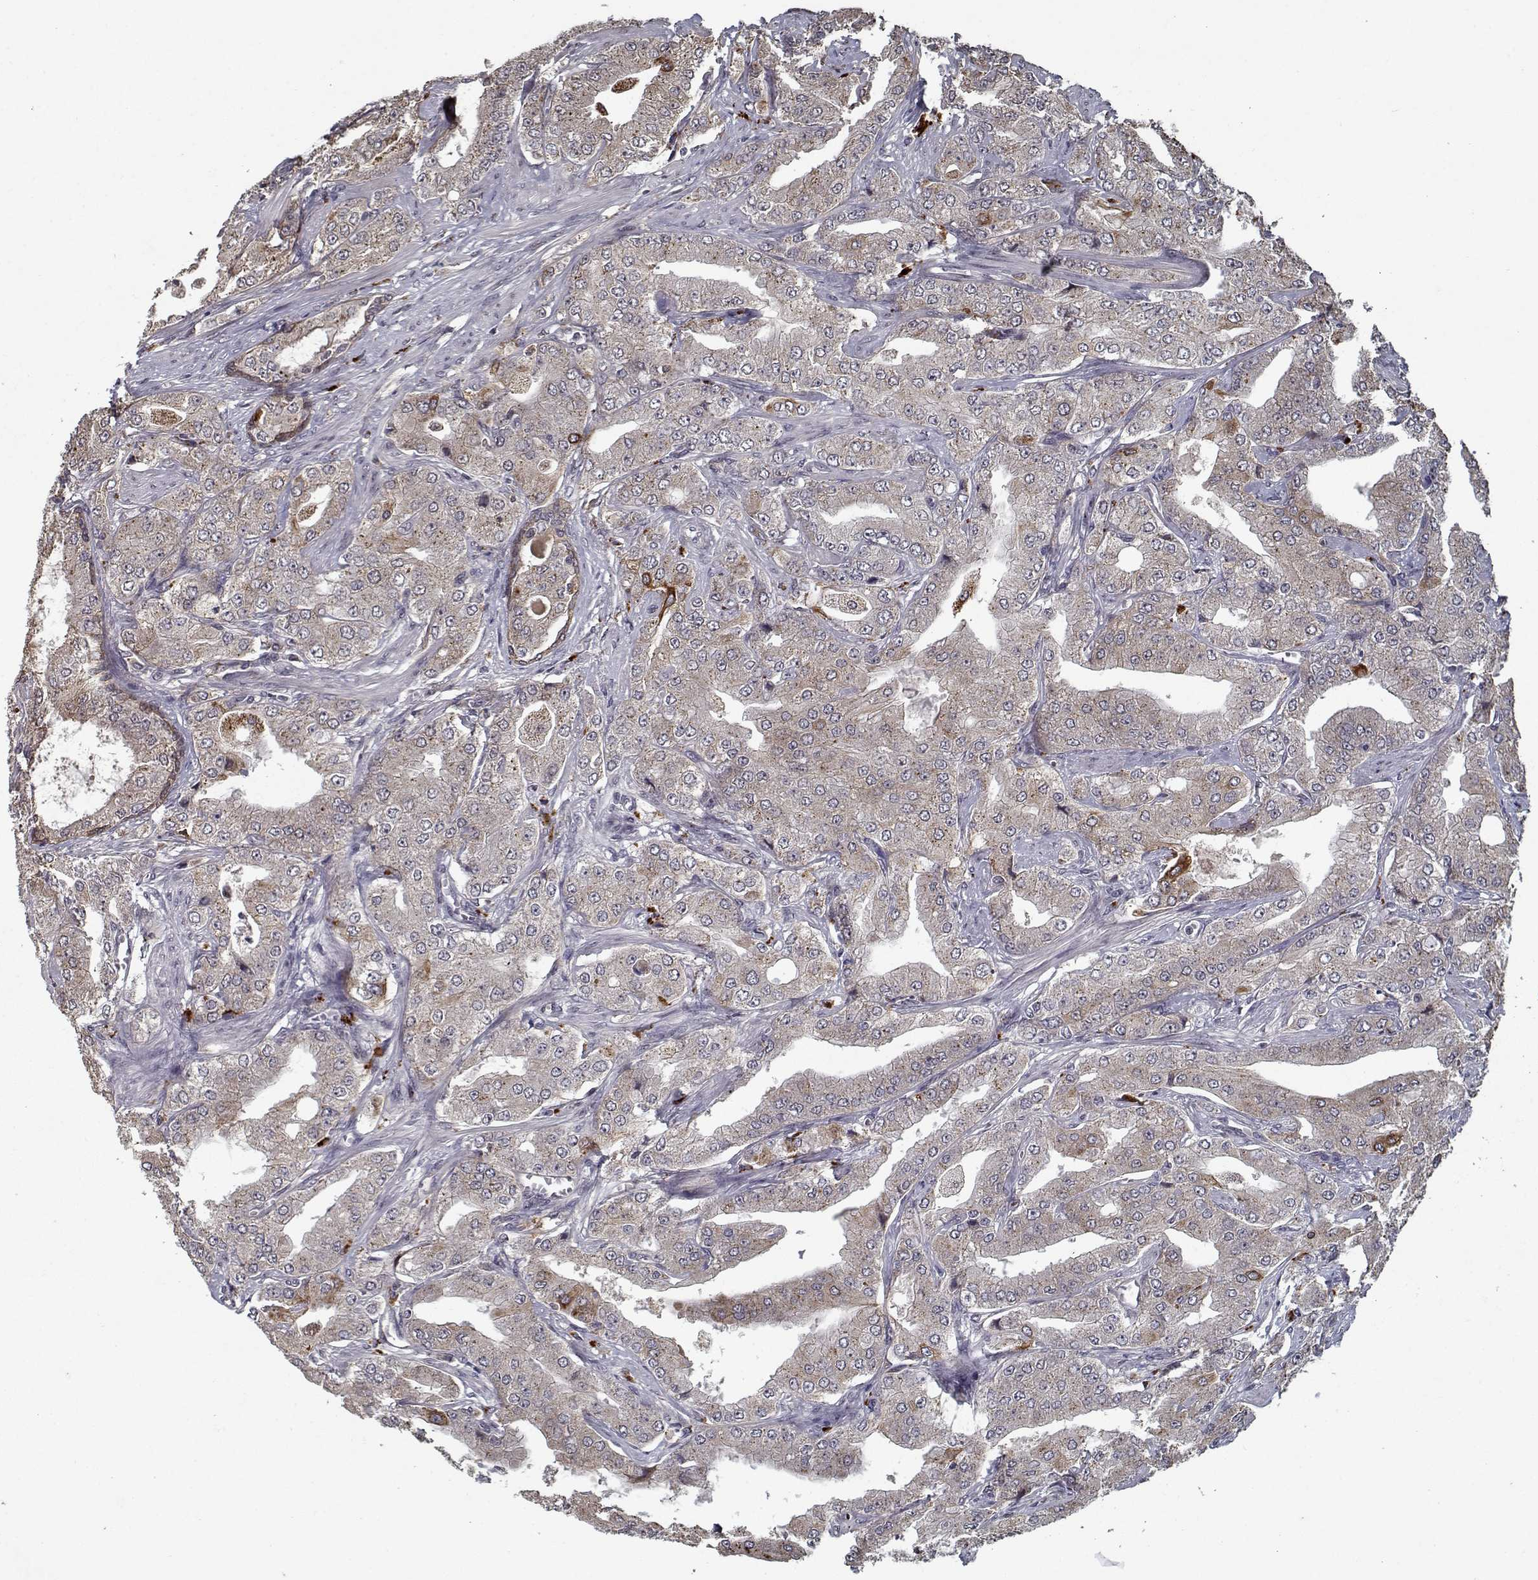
{"staining": {"intensity": "weak", "quantity": ">75%", "location": "cytoplasmic/membranous"}, "tissue": "prostate cancer", "cell_type": "Tumor cells", "image_type": "cancer", "snomed": [{"axis": "morphology", "description": "Adenocarcinoma, Low grade"}, {"axis": "topography", "description": "Prostate"}], "caption": "Protein expression analysis of human low-grade adenocarcinoma (prostate) reveals weak cytoplasmic/membranous staining in about >75% of tumor cells.", "gene": "NLK", "patient": {"sex": "male", "age": 60}}